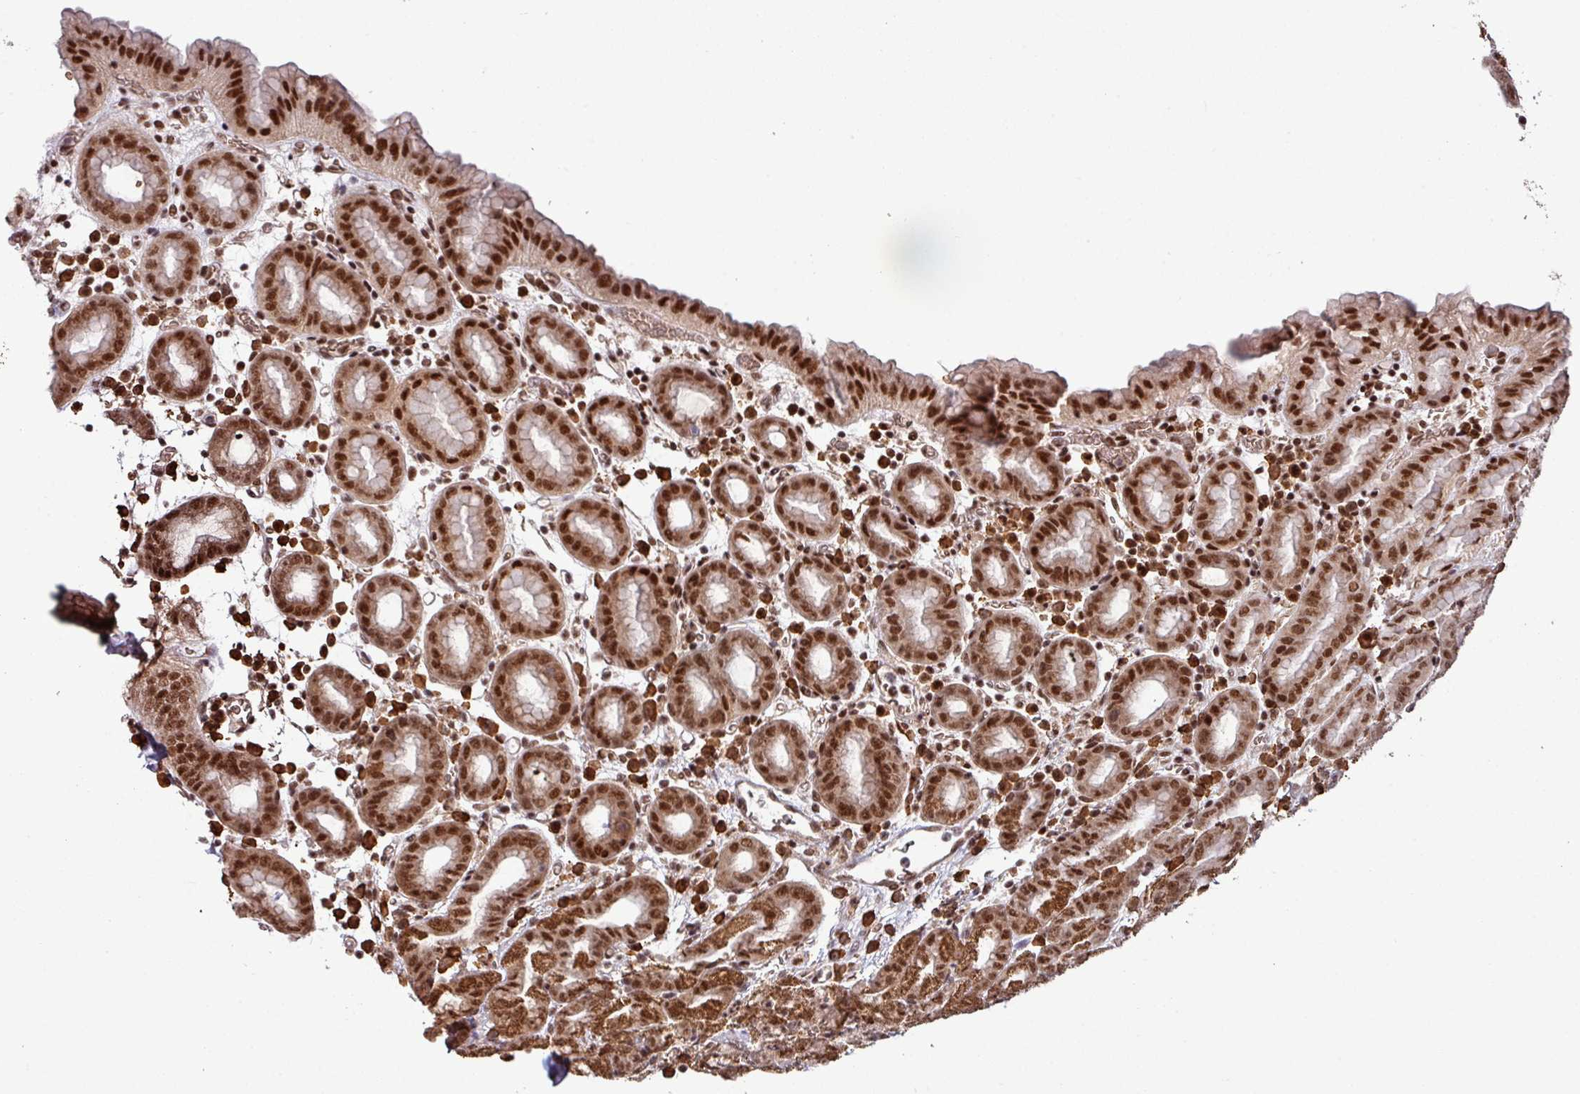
{"staining": {"intensity": "strong", "quantity": ">75%", "location": "nuclear"}, "tissue": "stomach", "cell_type": "Glandular cells", "image_type": "normal", "snomed": [{"axis": "morphology", "description": "Normal tissue, NOS"}, {"axis": "topography", "description": "Stomach, upper"}, {"axis": "topography", "description": "Stomach, lower"}, {"axis": "topography", "description": "Small intestine"}], "caption": "Immunohistochemical staining of unremarkable stomach reveals strong nuclear protein staining in approximately >75% of glandular cells.", "gene": "PHF23", "patient": {"sex": "male", "age": 68}}